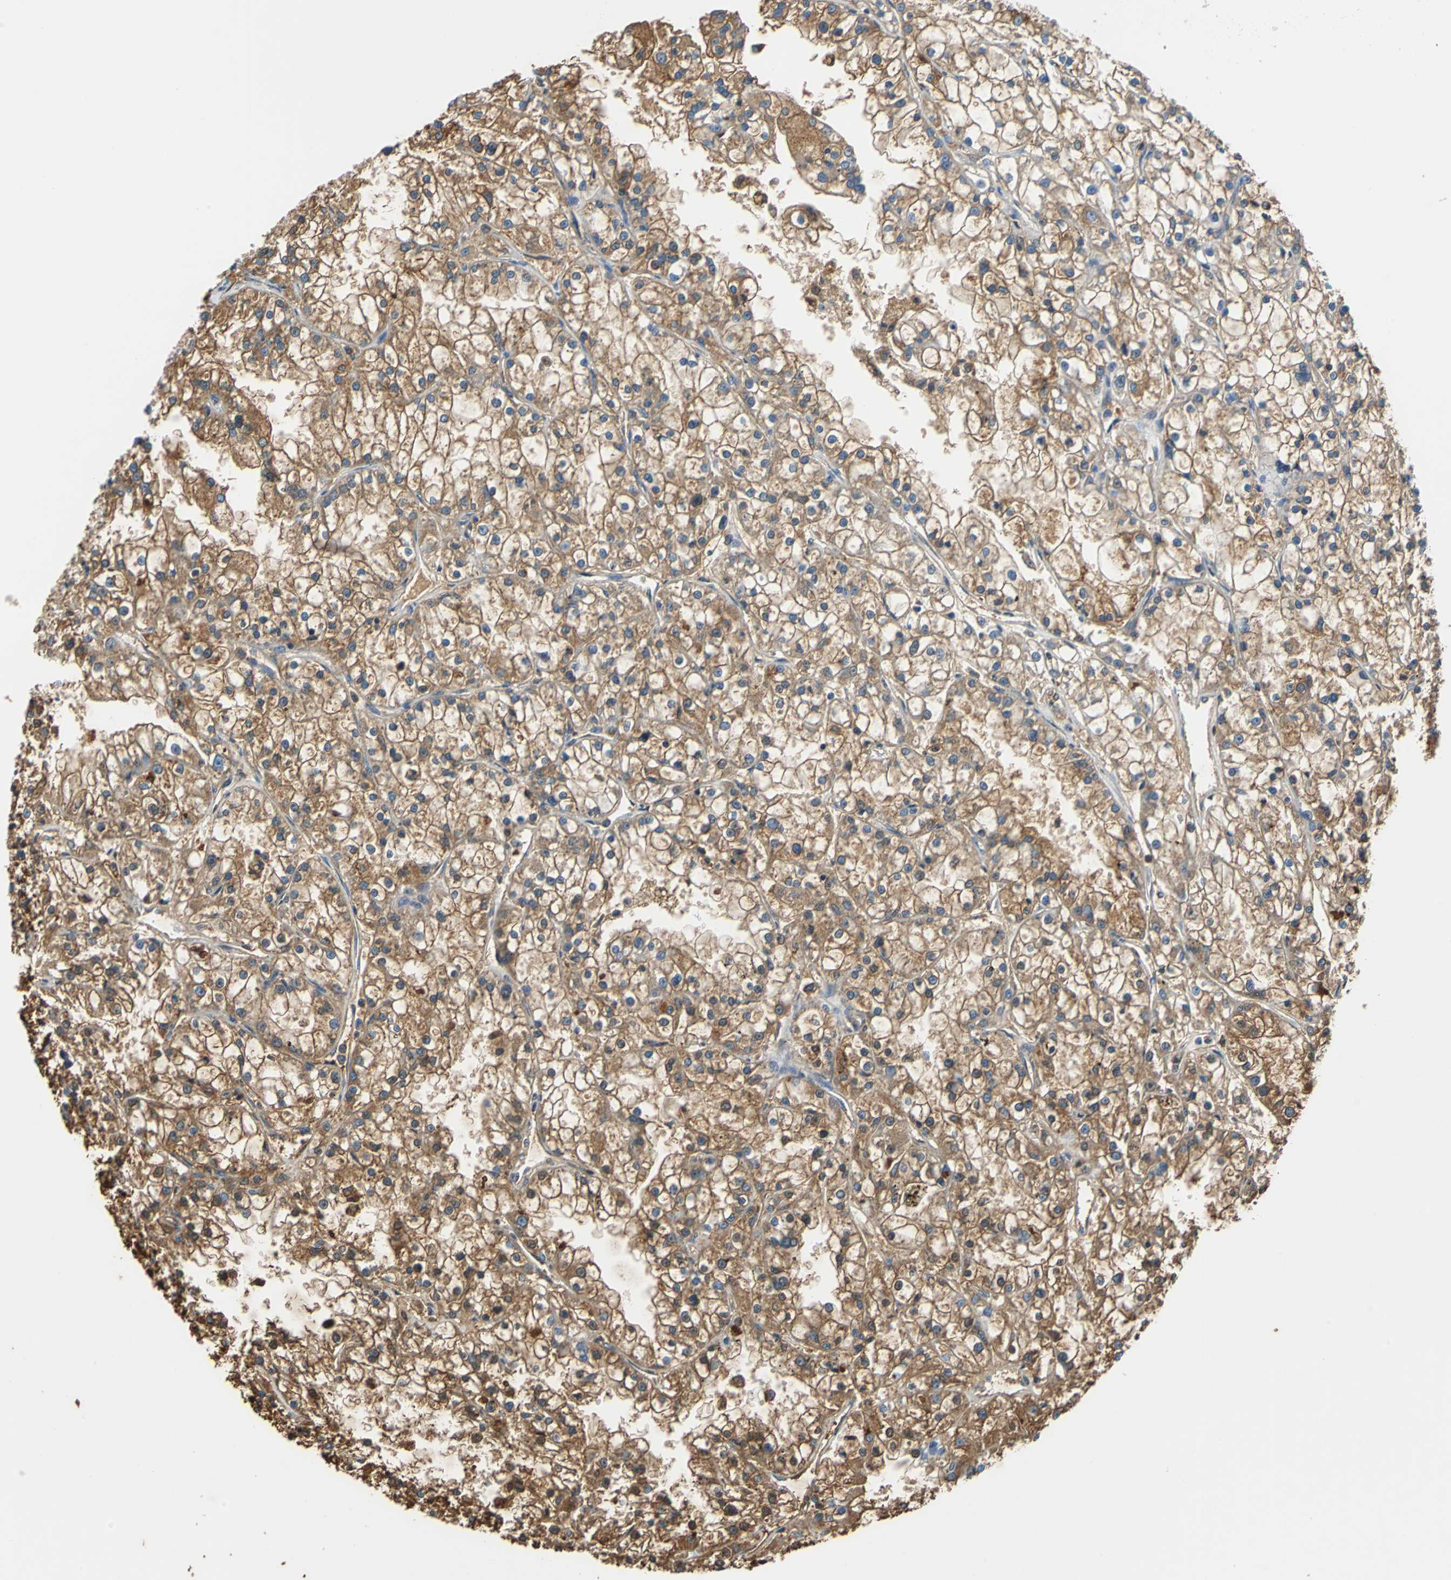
{"staining": {"intensity": "moderate", "quantity": ">75%", "location": "cytoplasmic/membranous"}, "tissue": "renal cancer", "cell_type": "Tumor cells", "image_type": "cancer", "snomed": [{"axis": "morphology", "description": "Adenocarcinoma, NOS"}, {"axis": "topography", "description": "Kidney"}], "caption": "An immunohistochemistry (IHC) photomicrograph of neoplastic tissue is shown. Protein staining in brown labels moderate cytoplasmic/membranous positivity in renal cancer (adenocarcinoma) within tumor cells. The staining was performed using DAB, with brown indicating positive protein expression. Nuclei are stained blue with hematoxylin.", "gene": "ALB", "patient": {"sex": "female", "age": 52}}